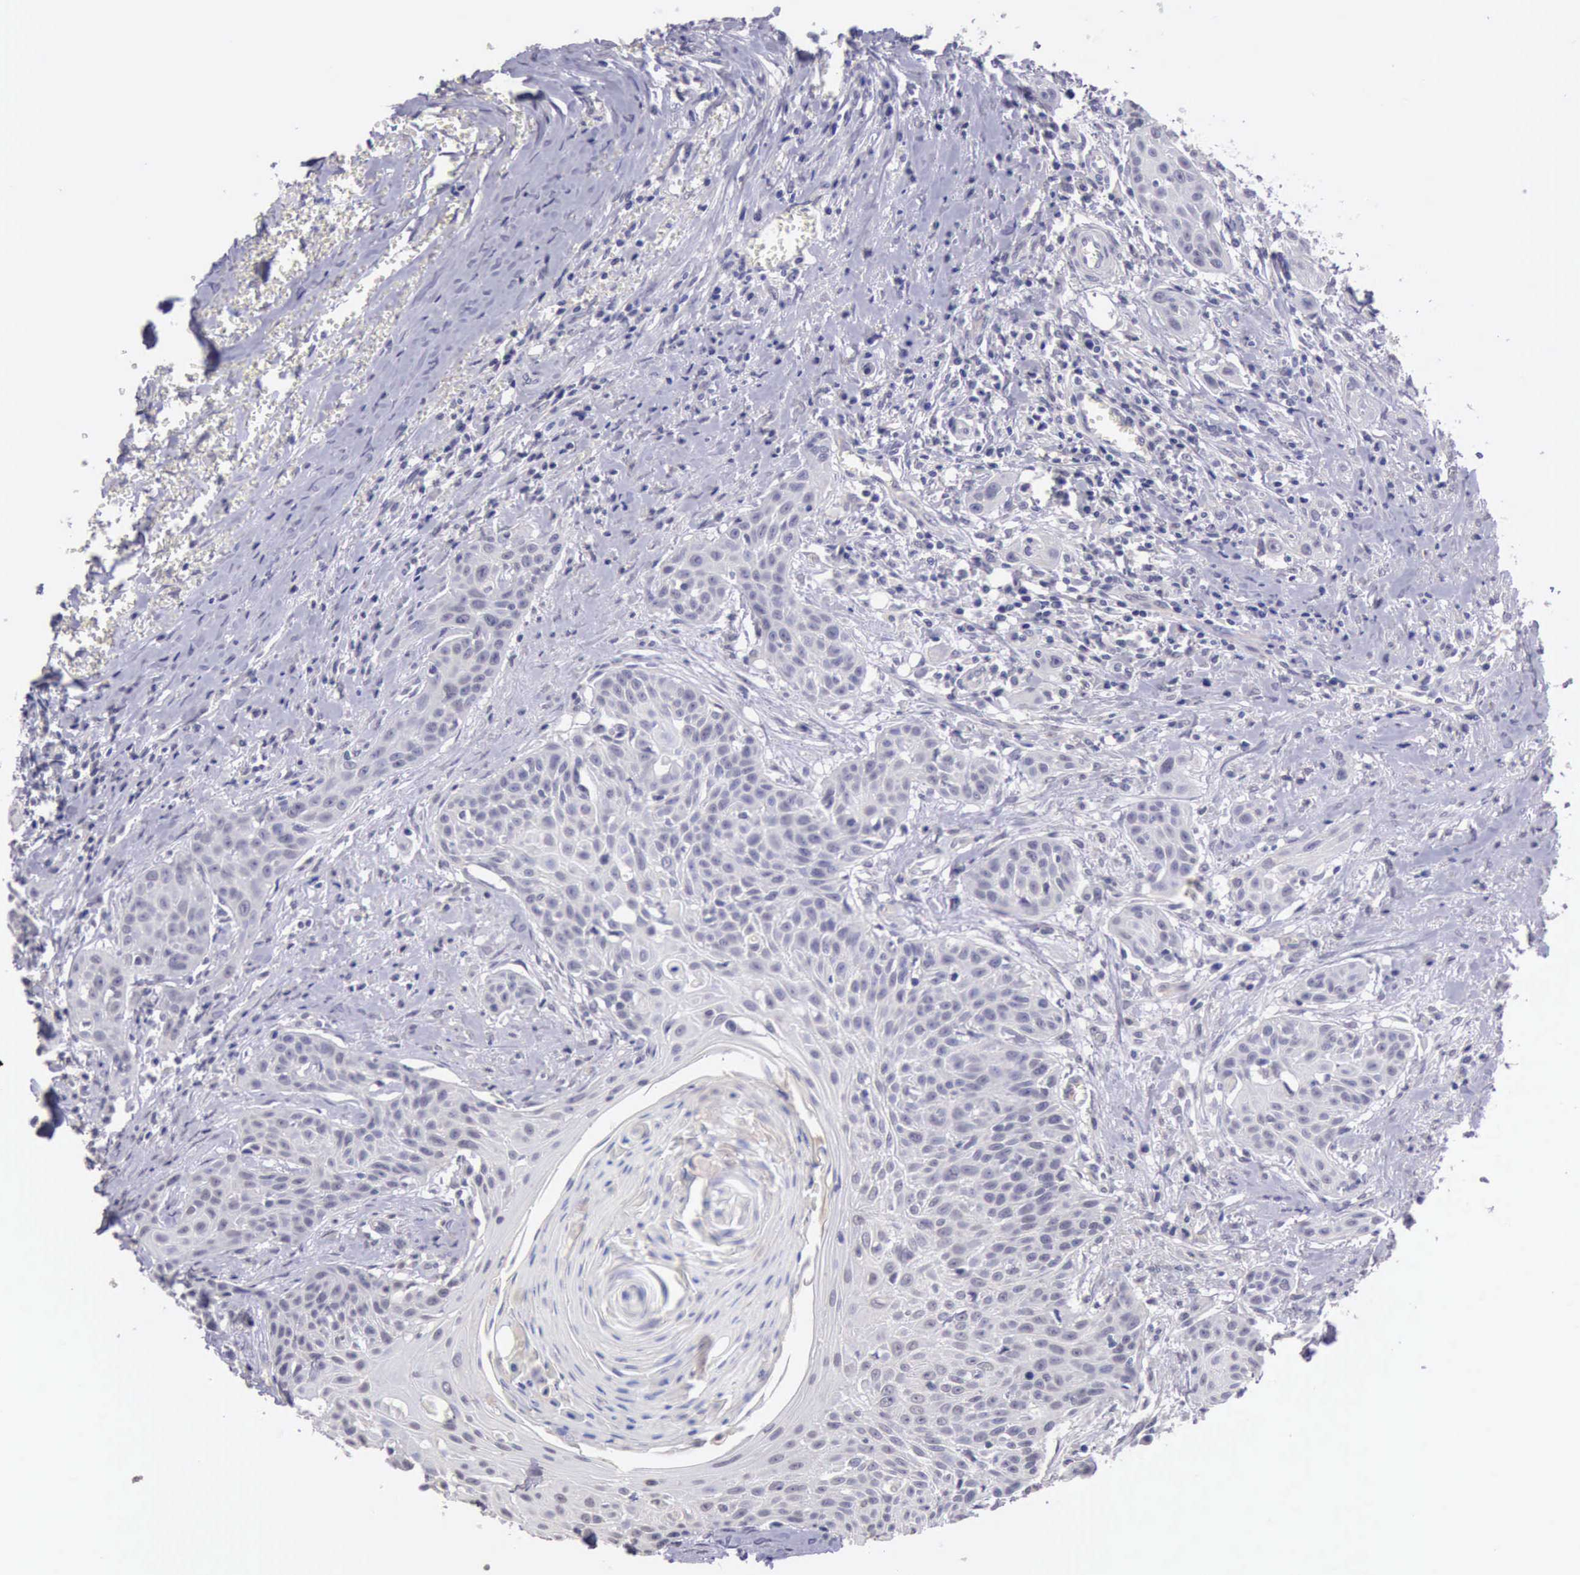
{"staining": {"intensity": "negative", "quantity": "none", "location": "none"}, "tissue": "head and neck cancer", "cell_type": "Tumor cells", "image_type": "cancer", "snomed": [{"axis": "morphology", "description": "Squamous cell carcinoma, NOS"}, {"axis": "morphology", "description": "Squamous cell carcinoma, metastatic, NOS"}, {"axis": "topography", "description": "Lymph node"}, {"axis": "topography", "description": "Salivary gland"}, {"axis": "topography", "description": "Head-Neck"}], "caption": "Immunohistochemistry photomicrograph of neoplastic tissue: human head and neck cancer (metastatic squamous cell carcinoma) stained with DAB (3,3'-diaminobenzidine) displays no significant protein expression in tumor cells.", "gene": "KCND1", "patient": {"sex": "female", "age": 74}}